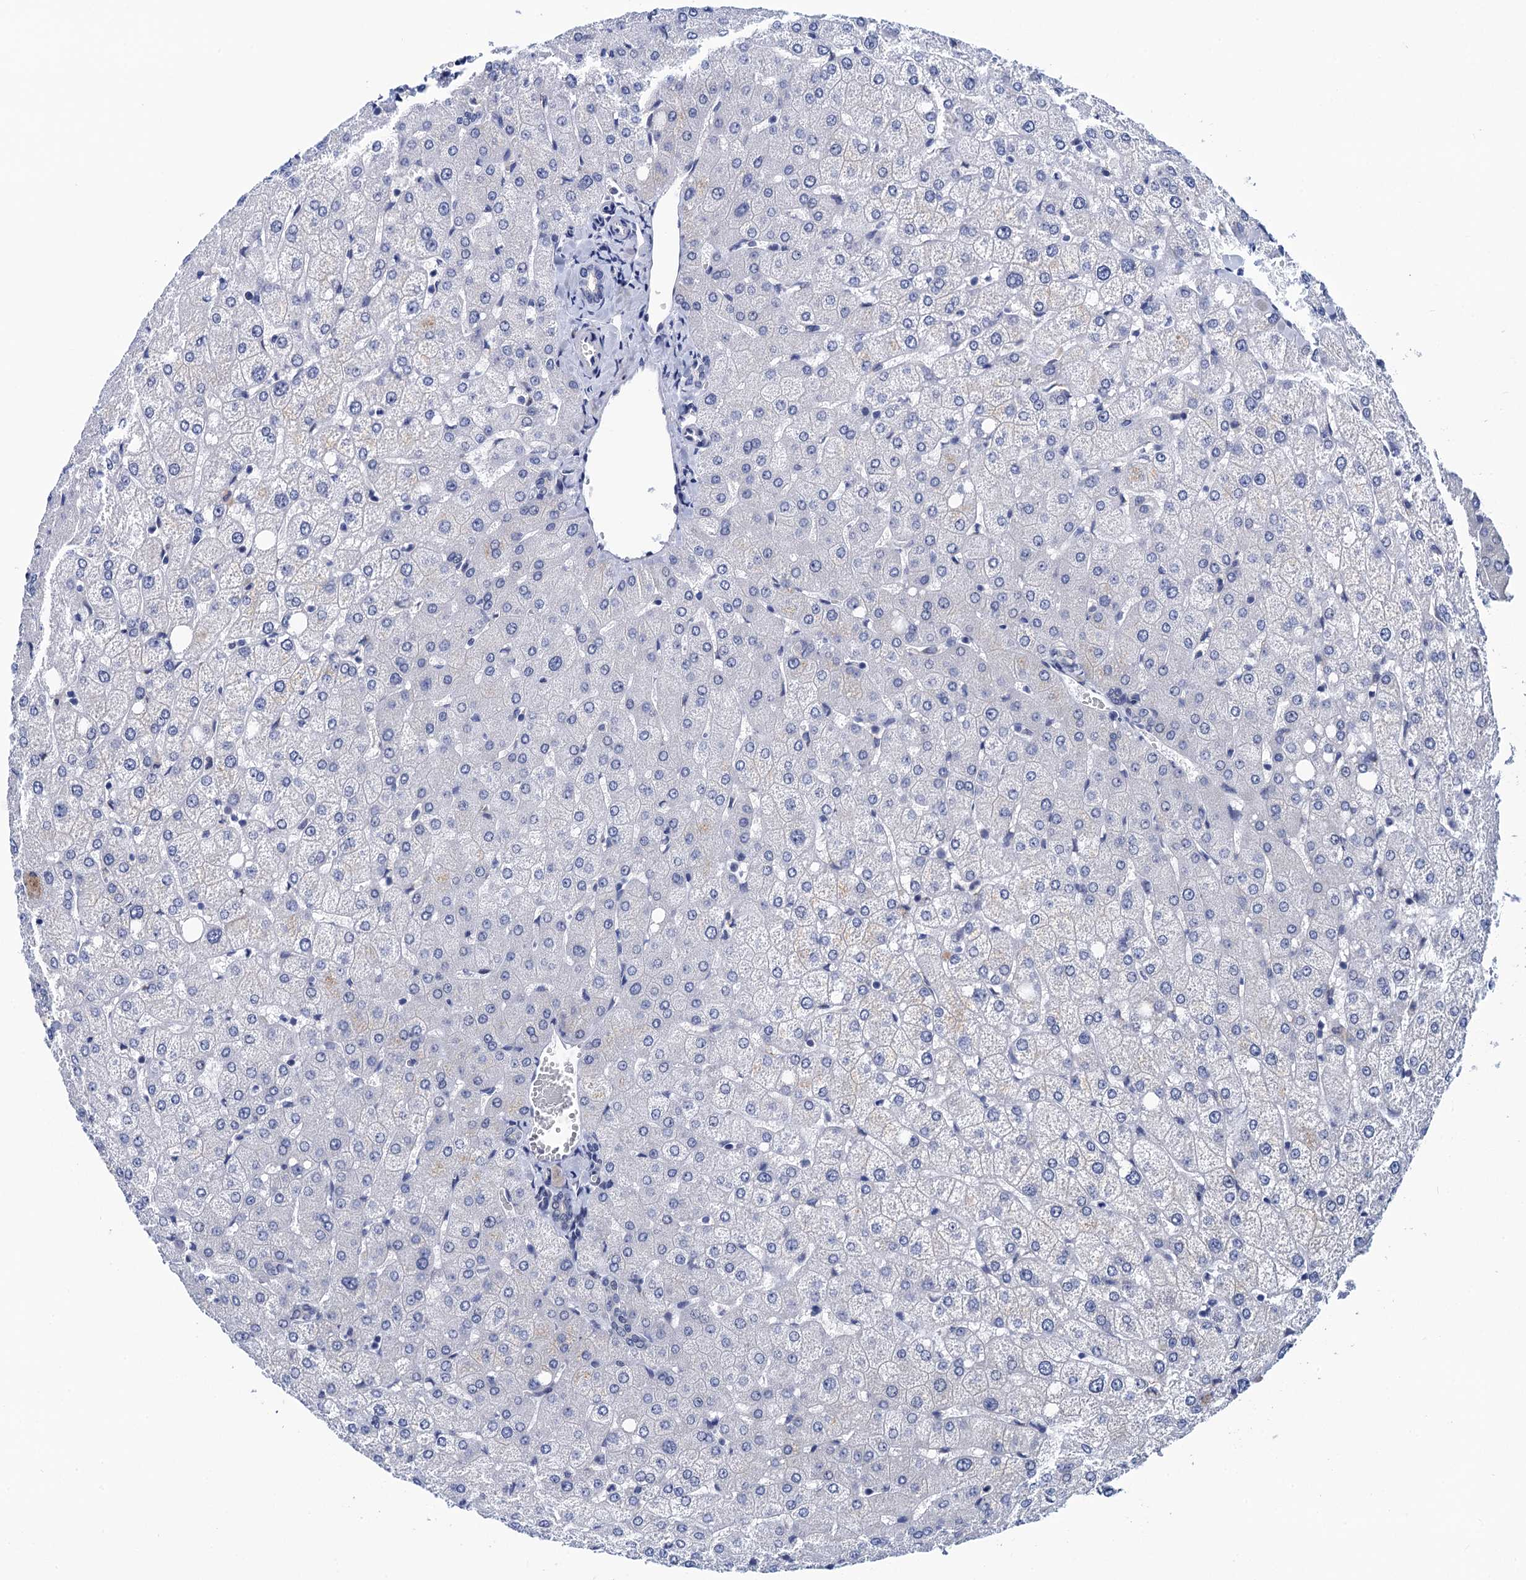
{"staining": {"intensity": "negative", "quantity": "none", "location": "none"}, "tissue": "liver", "cell_type": "Cholangiocytes", "image_type": "normal", "snomed": [{"axis": "morphology", "description": "Normal tissue, NOS"}, {"axis": "topography", "description": "Liver"}], "caption": "Immunohistochemistry micrograph of normal liver: liver stained with DAB (3,3'-diaminobenzidine) shows no significant protein staining in cholangiocytes.", "gene": "C16orf87", "patient": {"sex": "female", "age": 54}}